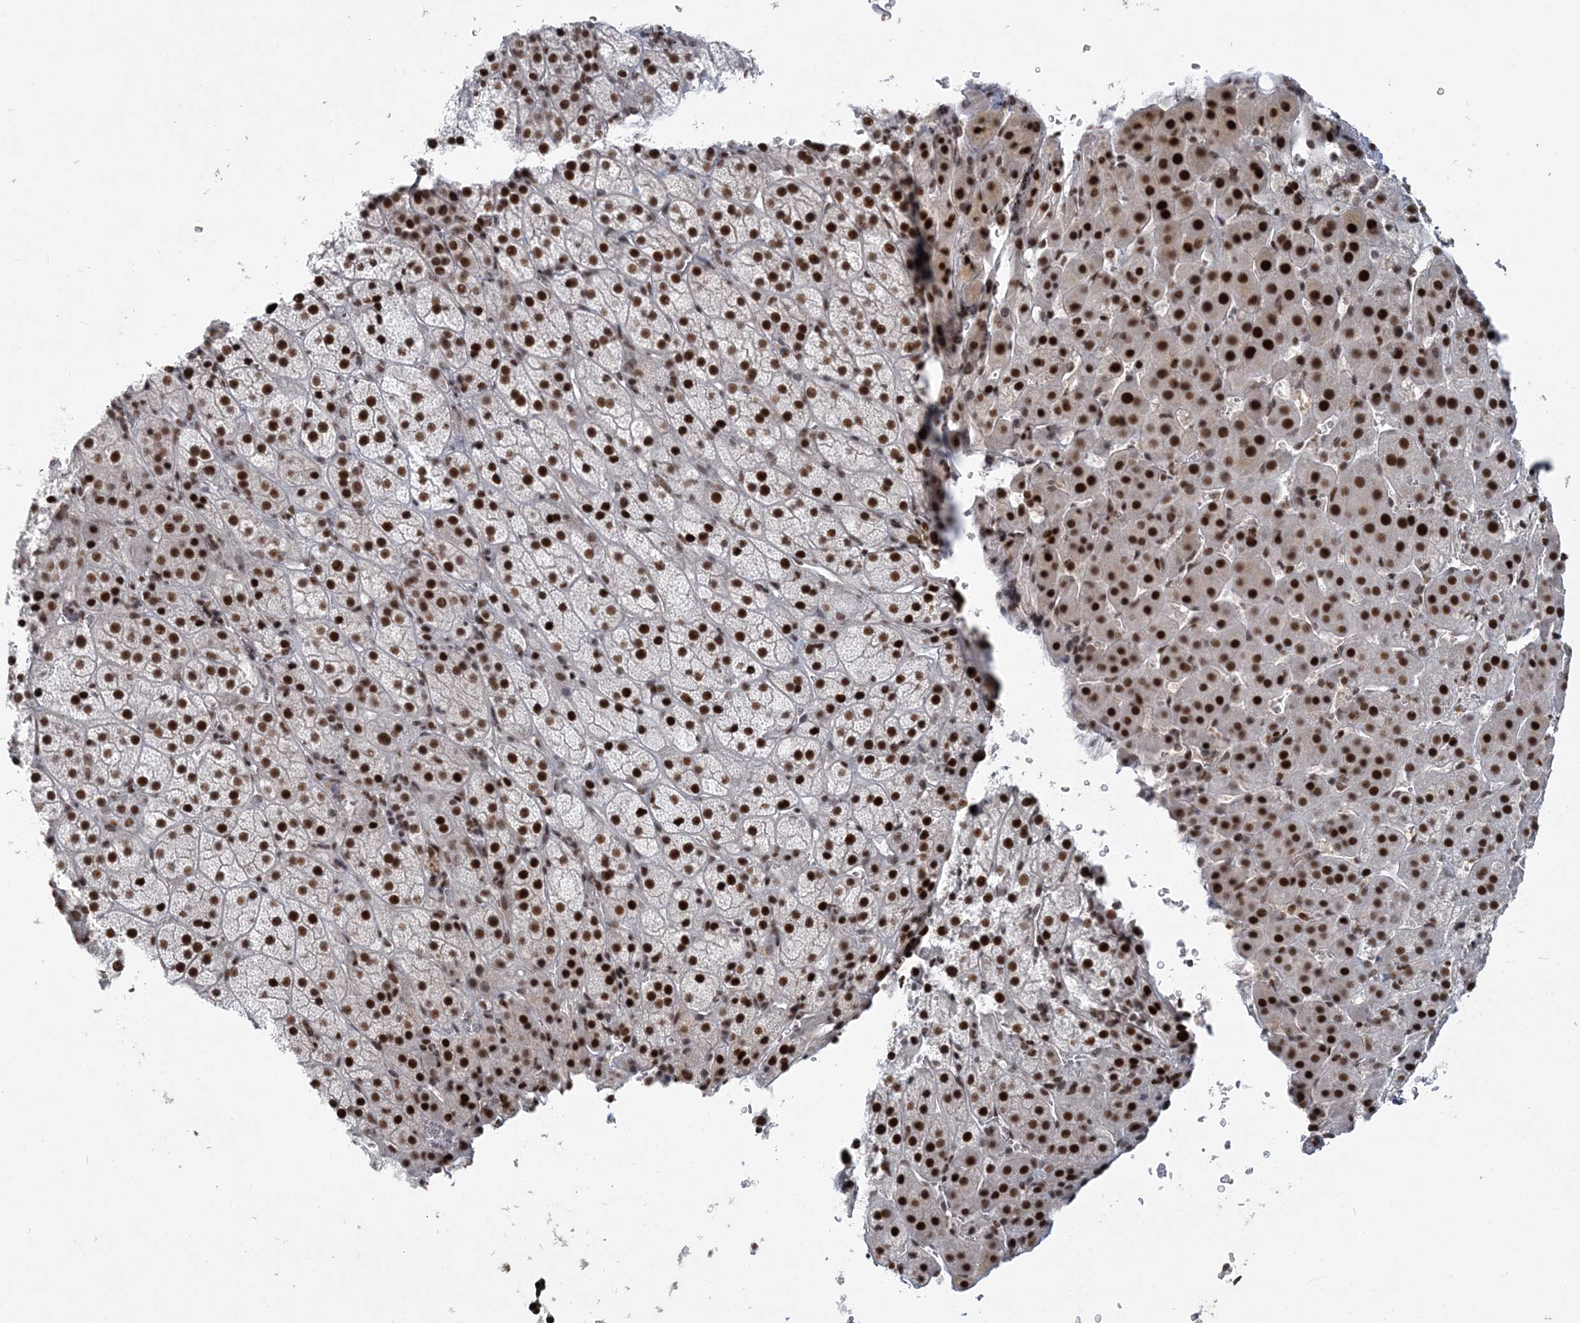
{"staining": {"intensity": "strong", "quantity": ">75%", "location": "nuclear"}, "tissue": "adrenal gland", "cell_type": "Glandular cells", "image_type": "normal", "snomed": [{"axis": "morphology", "description": "Normal tissue, NOS"}, {"axis": "topography", "description": "Adrenal gland"}], "caption": "Immunohistochemistry (DAB (3,3'-diaminobenzidine)) staining of normal human adrenal gland shows strong nuclear protein staining in about >75% of glandular cells. (Brightfield microscopy of DAB IHC at high magnification).", "gene": "PLRG1", "patient": {"sex": "female", "age": 57}}